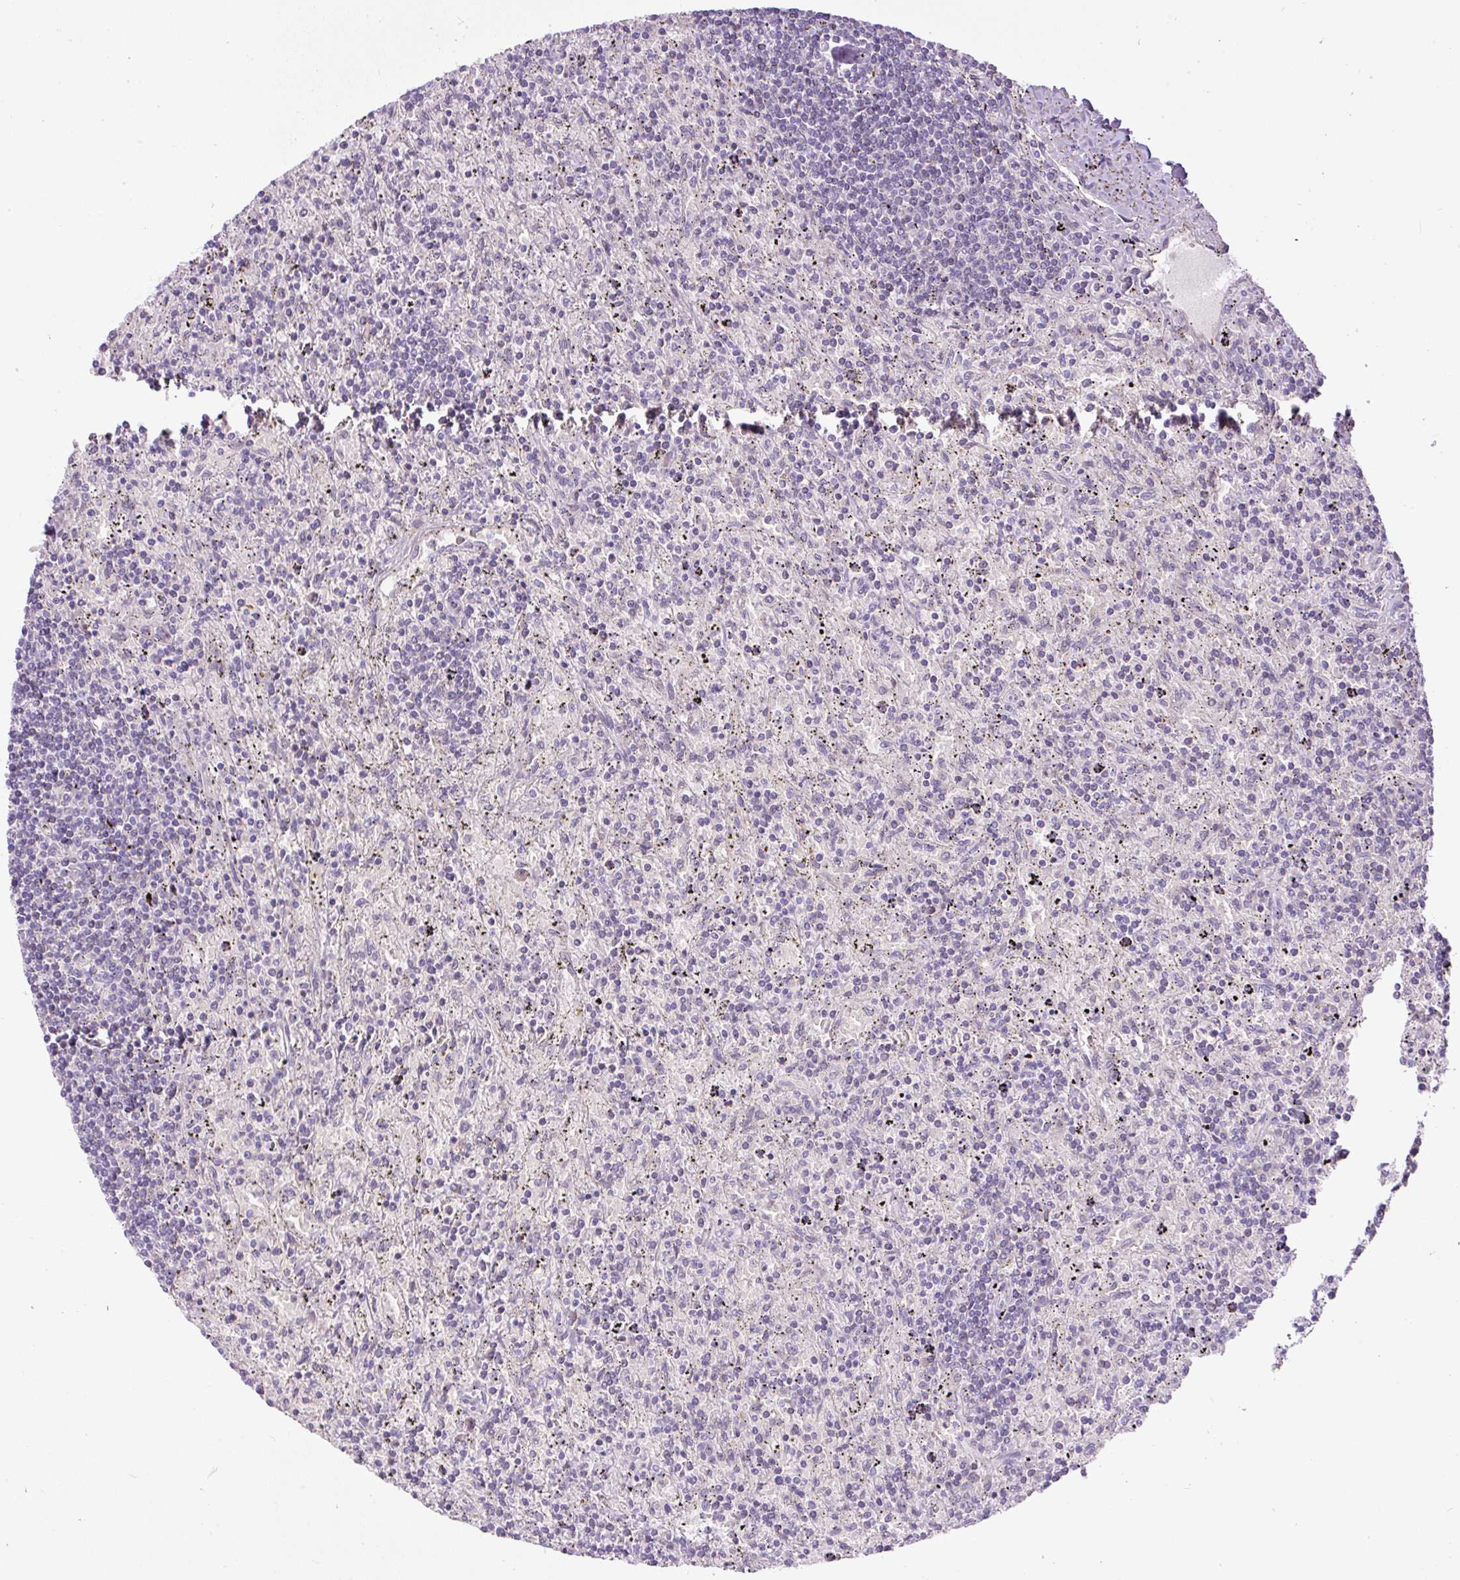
{"staining": {"intensity": "negative", "quantity": "none", "location": "none"}, "tissue": "lymphoma", "cell_type": "Tumor cells", "image_type": "cancer", "snomed": [{"axis": "morphology", "description": "Malignant lymphoma, non-Hodgkin's type, Low grade"}, {"axis": "topography", "description": "Spleen"}], "caption": "High magnification brightfield microscopy of lymphoma stained with DAB (brown) and counterstained with hematoxylin (blue): tumor cells show no significant expression.", "gene": "FGFBP3", "patient": {"sex": "male", "age": 76}}